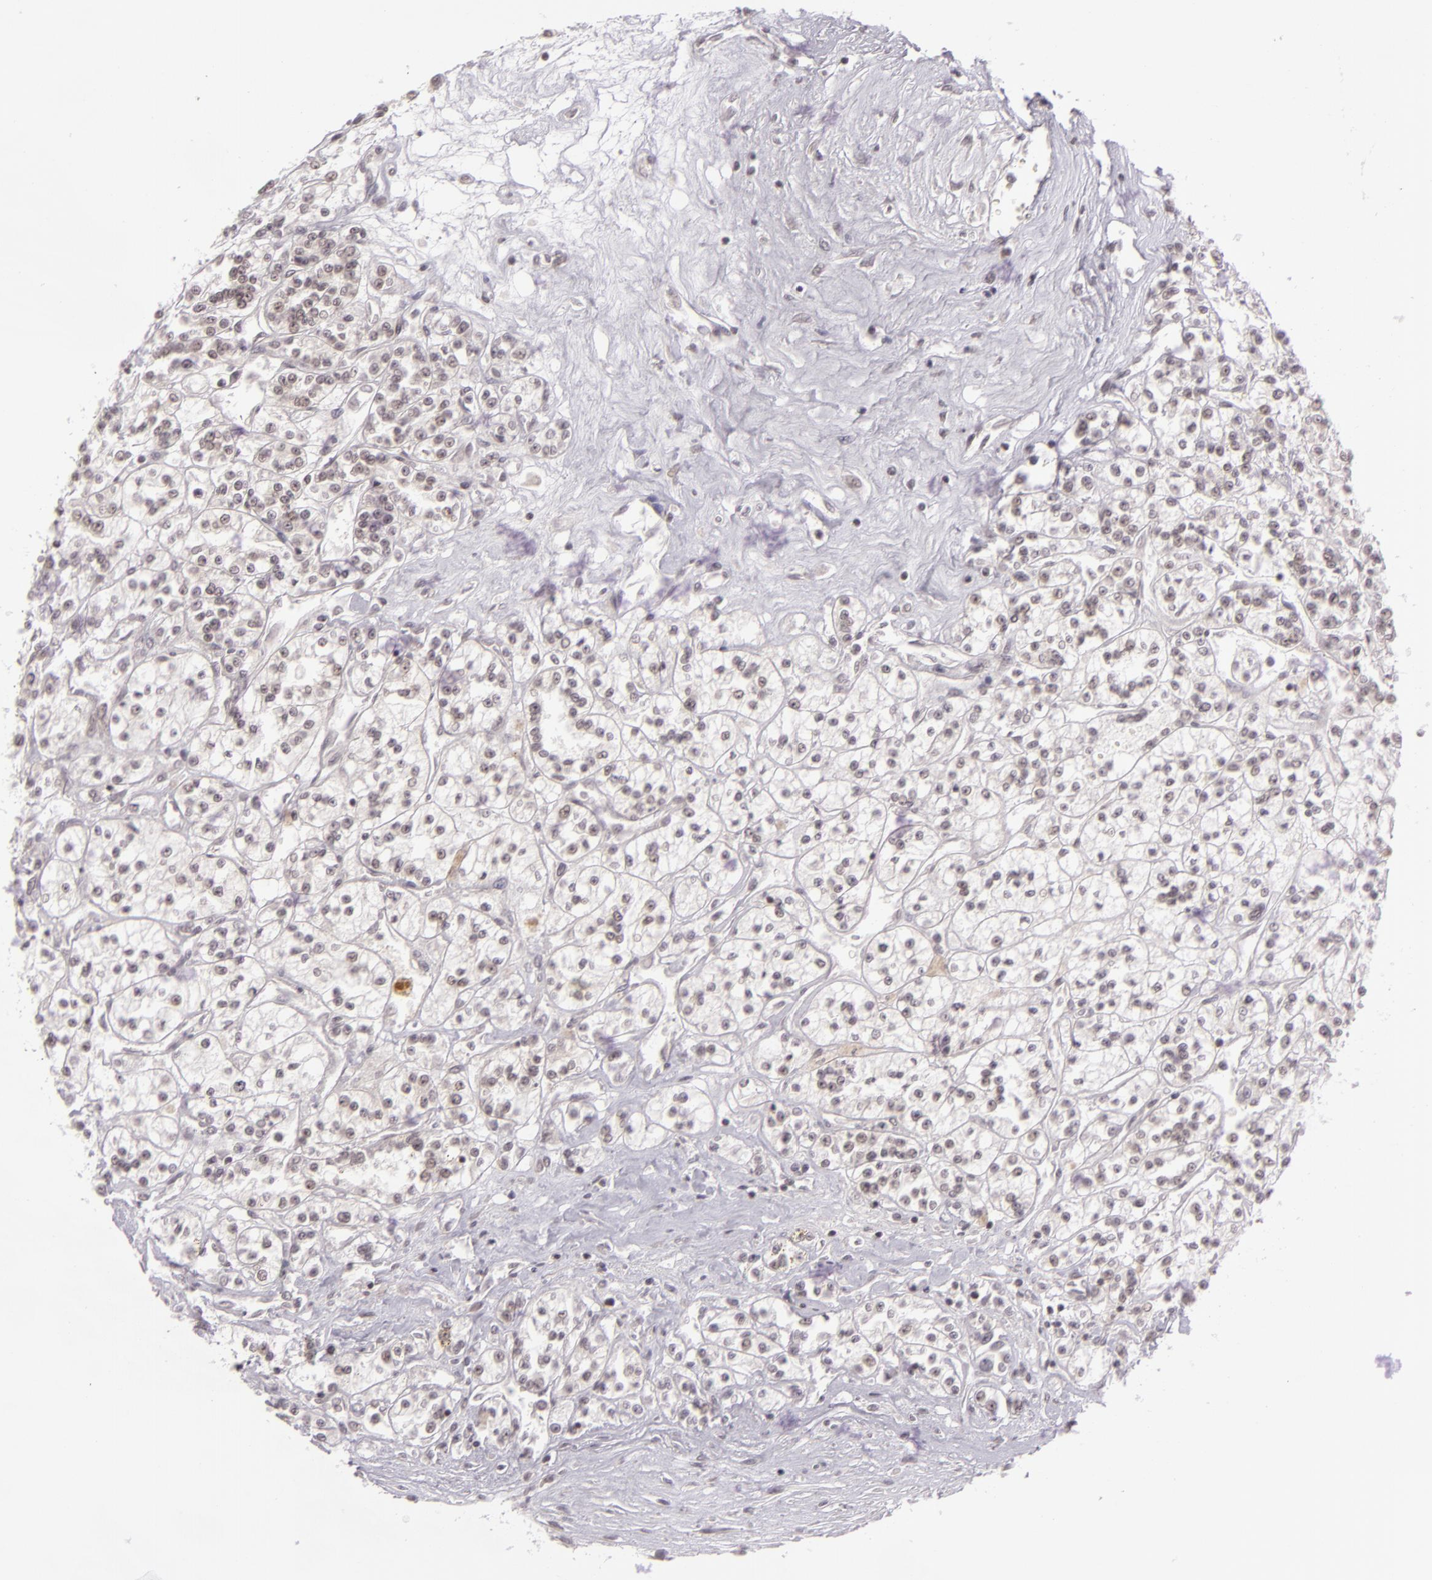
{"staining": {"intensity": "weak", "quantity": "25%-75%", "location": "nuclear"}, "tissue": "renal cancer", "cell_type": "Tumor cells", "image_type": "cancer", "snomed": [{"axis": "morphology", "description": "Adenocarcinoma, NOS"}, {"axis": "topography", "description": "Kidney"}], "caption": "Adenocarcinoma (renal) tissue shows weak nuclear expression in about 25%-75% of tumor cells (DAB IHC with brightfield microscopy, high magnification).", "gene": "ZFX", "patient": {"sex": "female", "age": 76}}